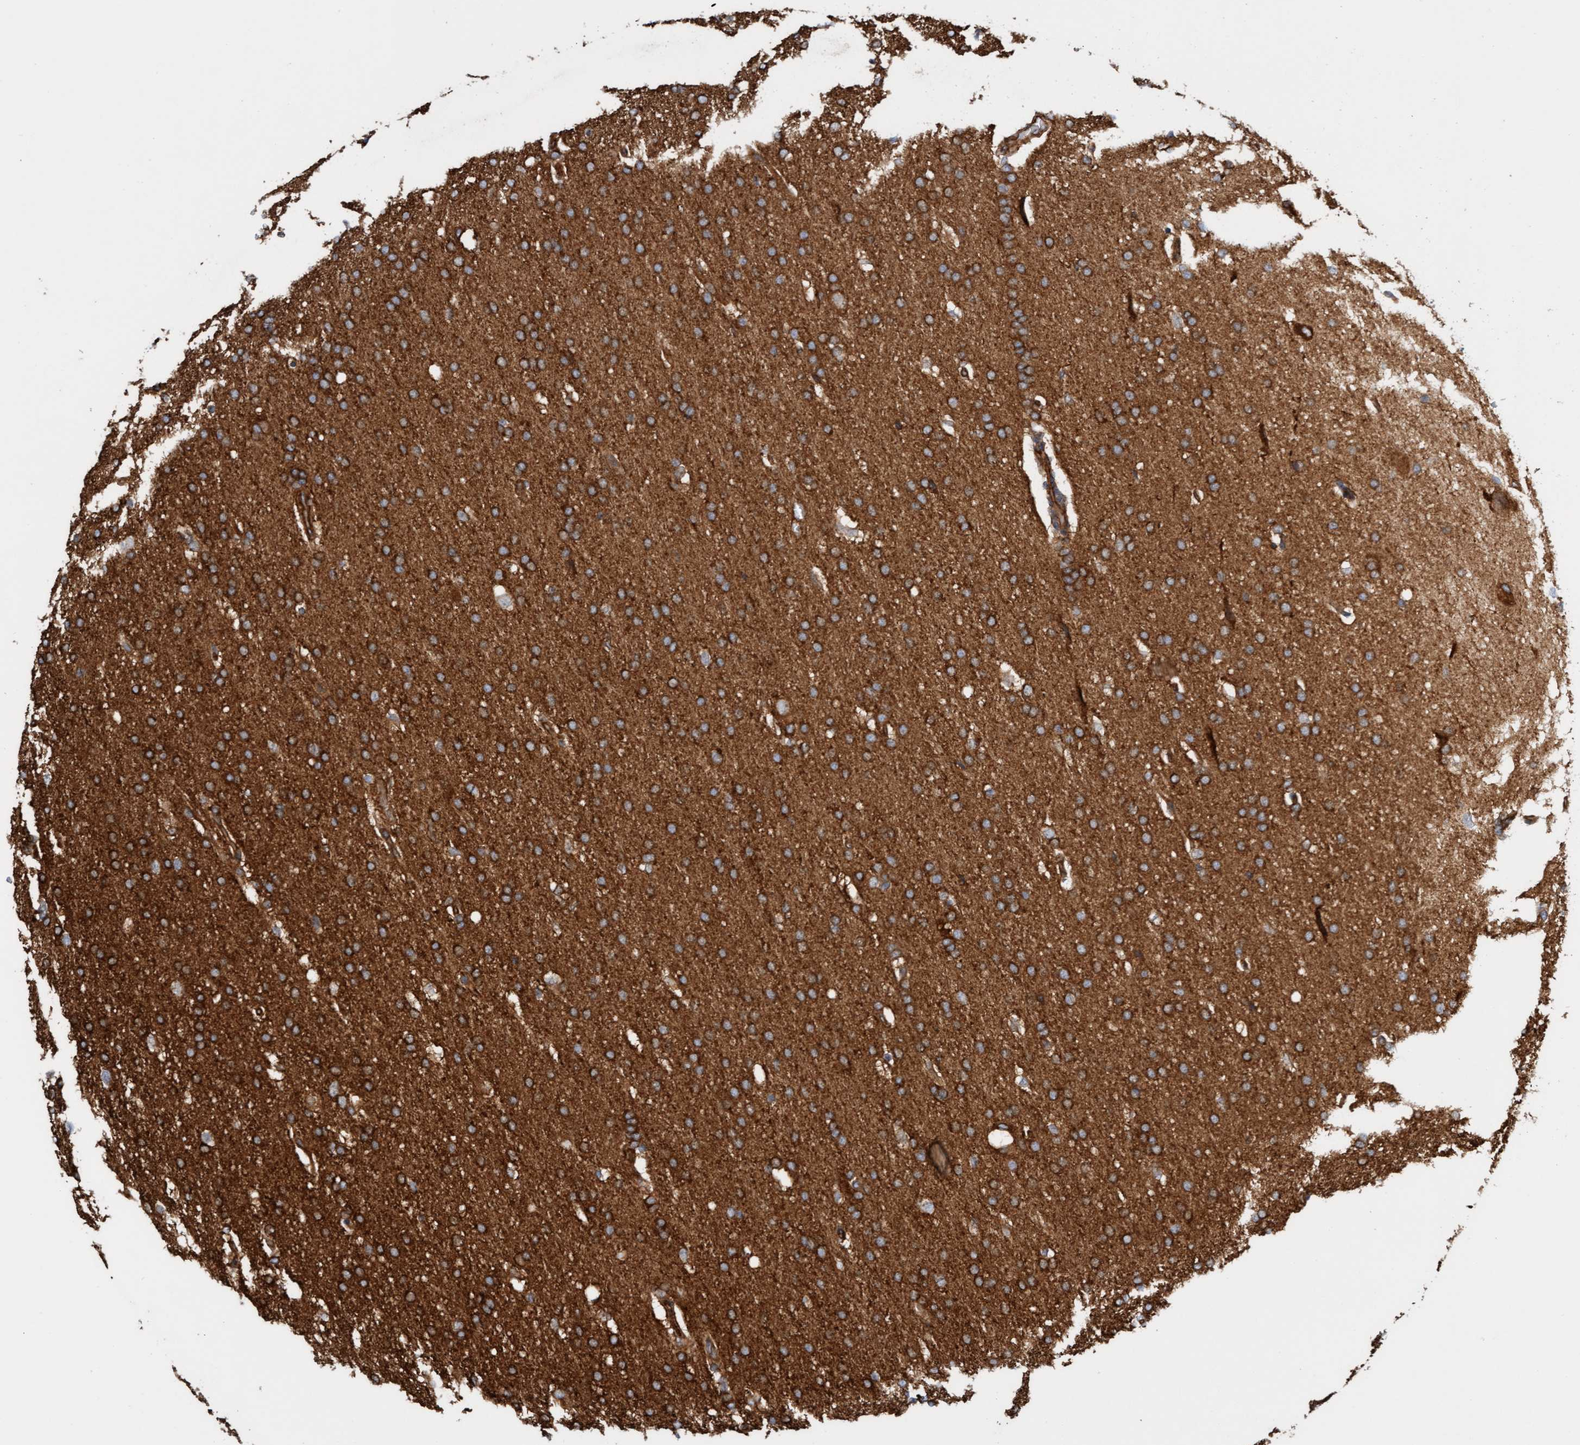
{"staining": {"intensity": "strong", "quantity": ">75%", "location": "cytoplasmic/membranous"}, "tissue": "glioma", "cell_type": "Tumor cells", "image_type": "cancer", "snomed": [{"axis": "morphology", "description": "Glioma, malignant, Low grade"}, {"axis": "topography", "description": "Brain"}], "caption": "Protein expression analysis of malignant glioma (low-grade) shows strong cytoplasmic/membranous staining in about >75% of tumor cells. Immunohistochemistry stains the protein of interest in brown and the nuclei are stained blue.", "gene": "FMNL3", "patient": {"sex": "female", "age": 37}}